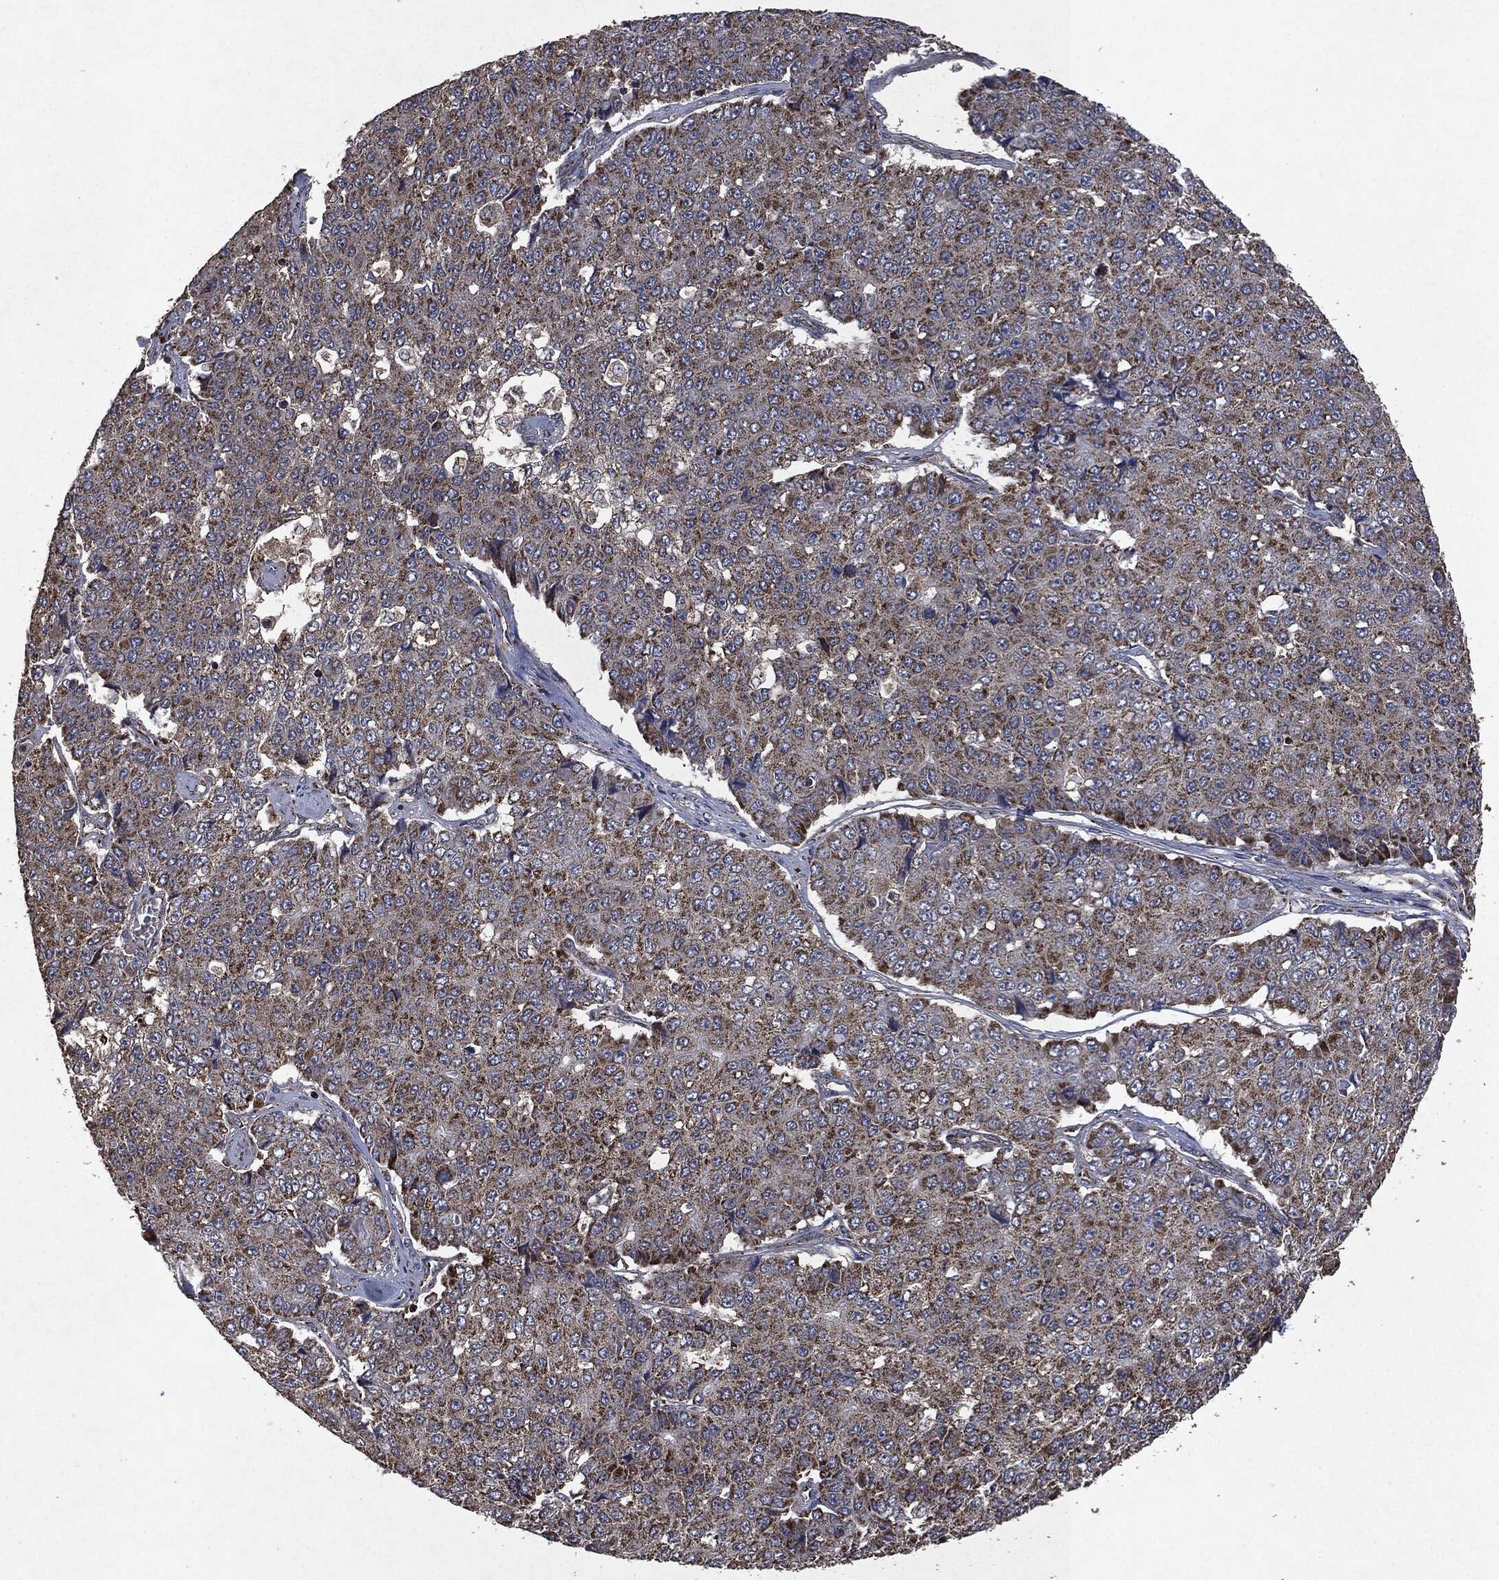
{"staining": {"intensity": "moderate", "quantity": "25%-75%", "location": "cytoplasmic/membranous"}, "tissue": "pancreatic cancer", "cell_type": "Tumor cells", "image_type": "cancer", "snomed": [{"axis": "morphology", "description": "Normal tissue, NOS"}, {"axis": "morphology", "description": "Adenocarcinoma, NOS"}, {"axis": "topography", "description": "Pancreas"}, {"axis": "topography", "description": "Duodenum"}], "caption": "Immunohistochemical staining of human pancreatic adenocarcinoma reveals medium levels of moderate cytoplasmic/membranous staining in approximately 25%-75% of tumor cells. (IHC, brightfield microscopy, high magnification).", "gene": "RYK", "patient": {"sex": "male", "age": 50}}